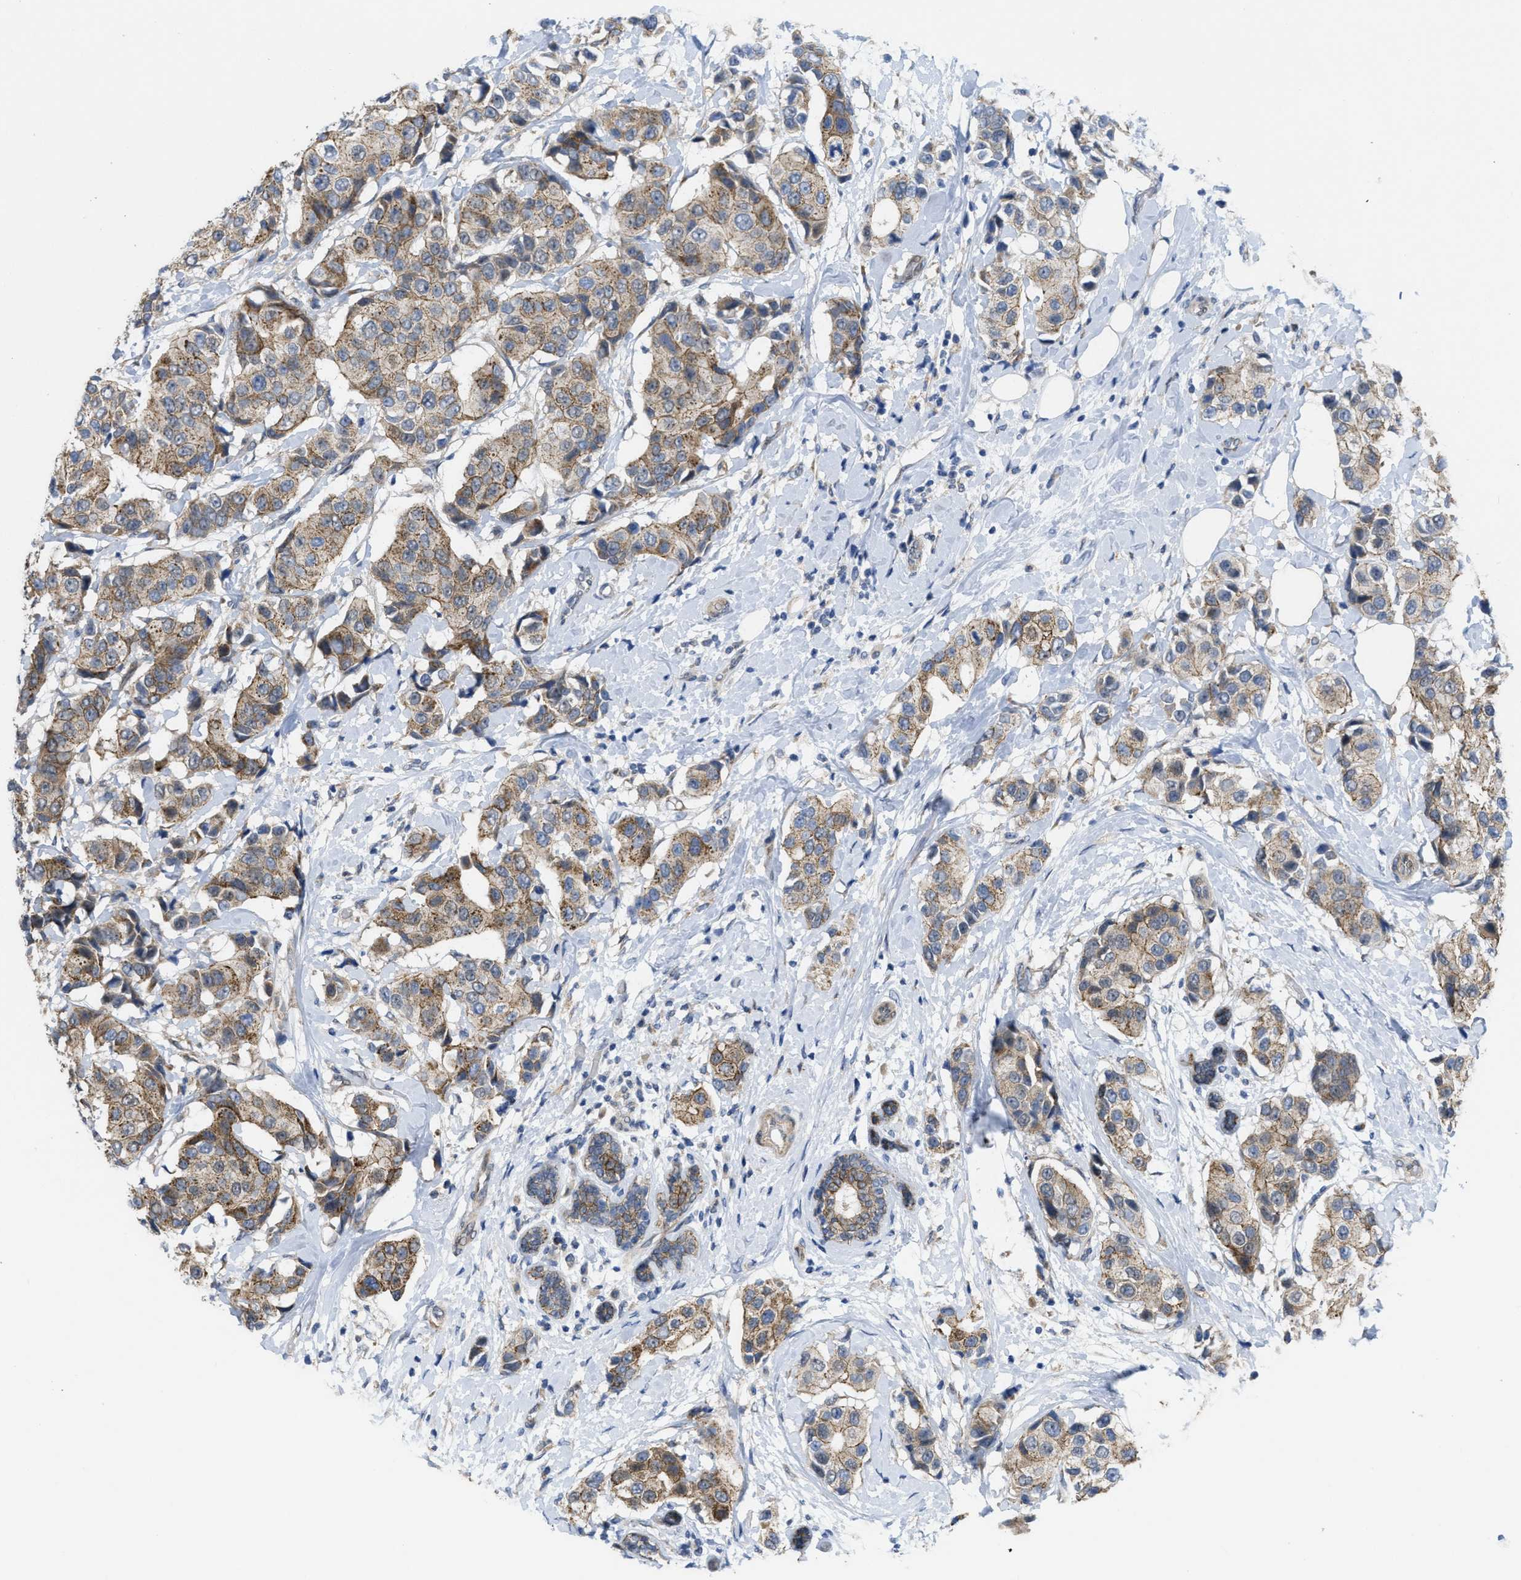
{"staining": {"intensity": "weak", "quantity": ">75%", "location": "cytoplasmic/membranous"}, "tissue": "breast cancer", "cell_type": "Tumor cells", "image_type": "cancer", "snomed": [{"axis": "morphology", "description": "Normal tissue, NOS"}, {"axis": "morphology", "description": "Duct carcinoma"}, {"axis": "topography", "description": "Breast"}], "caption": "IHC histopathology image of infiltrating ductal carcinoma (breast) stained for a protein (brown), which exhibits low levels of weak cytoplasmic/membranous positivity in approximately >75% of tumor cells.", "gene": "CDPF1", "patient": {"sex": "female", "age": 39}}